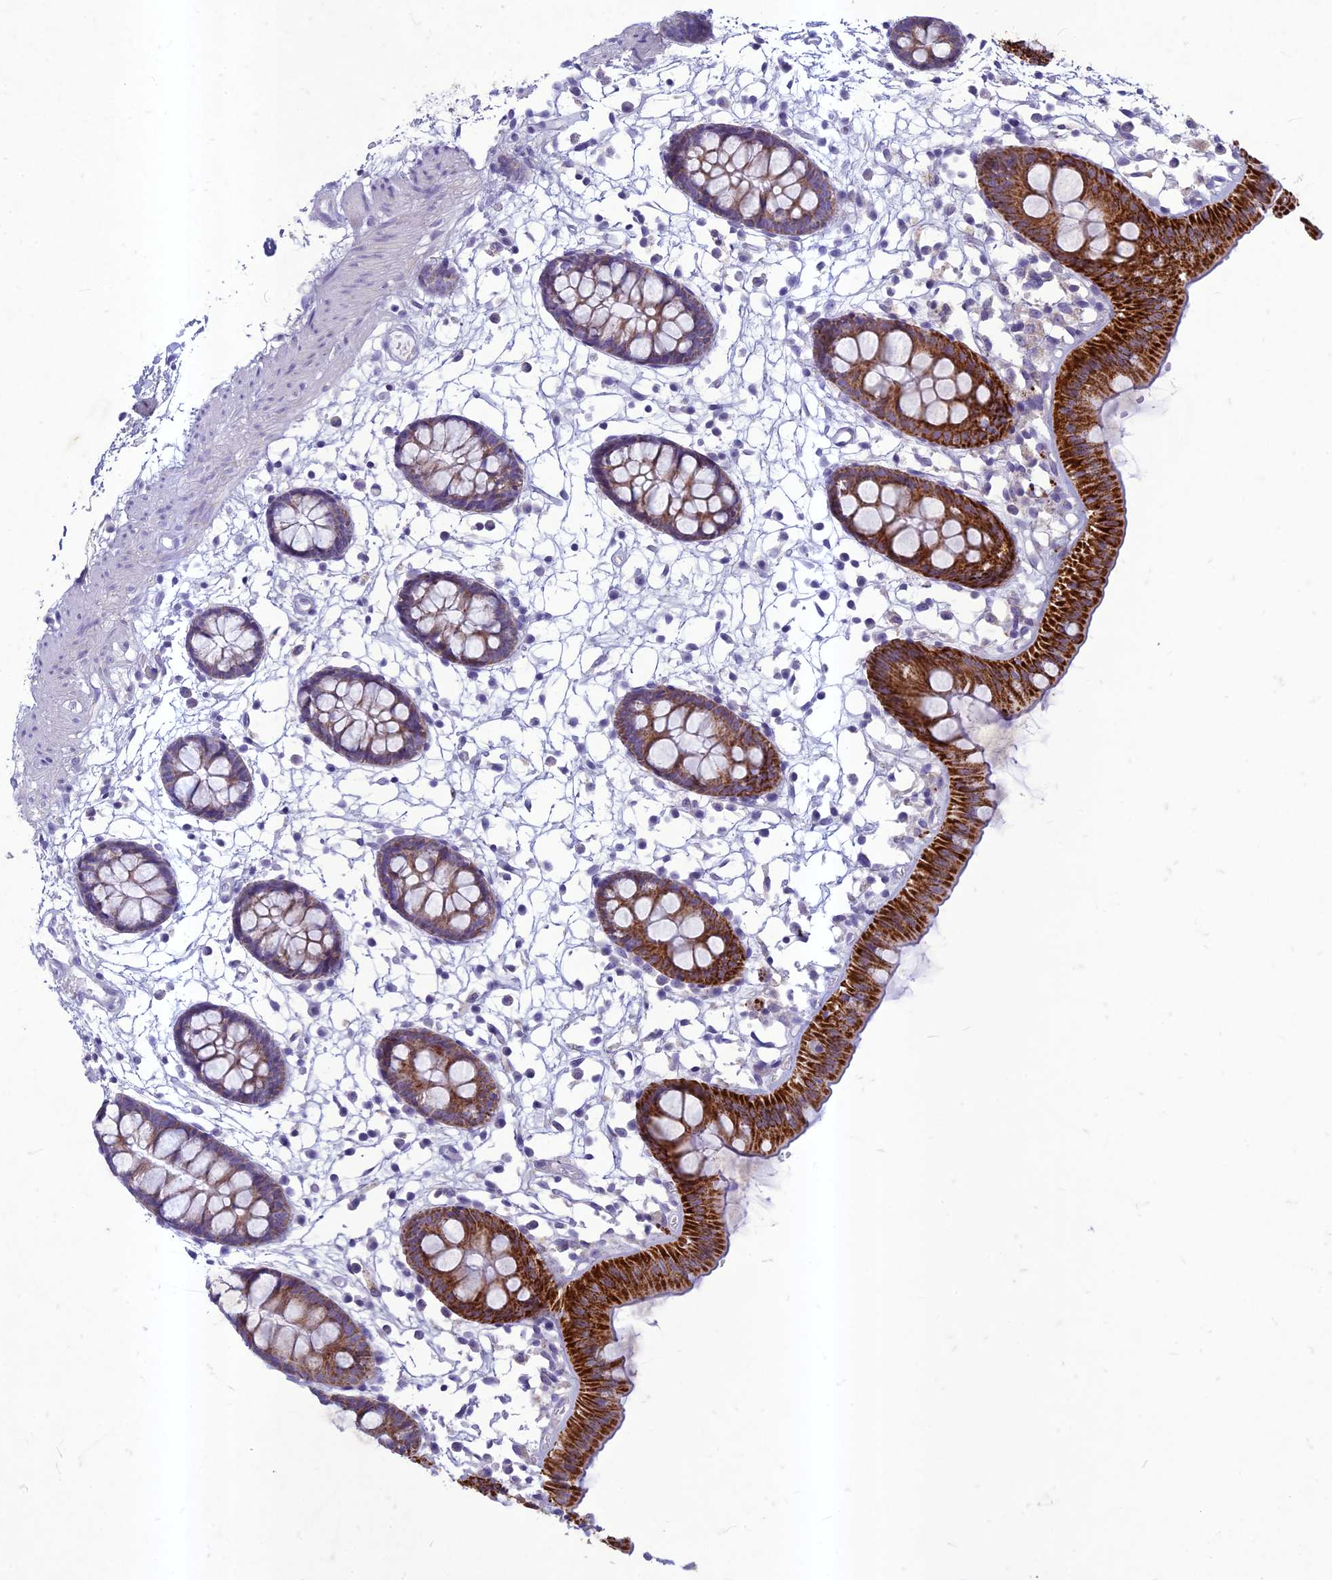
{"staining": {"intensity": "negative", "quantity": "none", "location": "none"}, "tissue": "colon", "cell_type": "Endothelial cells", "image_type": "normal", "snomed": [{"axis": "morphology", "description": "Normal tissue, NOS"}, {"axis": "topography", "description": "Colon"}], "caption": "The immunohistochemistry (IHC) histopathology image has no significant staining in endothelial cells of colon.", "gene": "HIGD1A", "patient": {"sex": "male", "age": 56}}